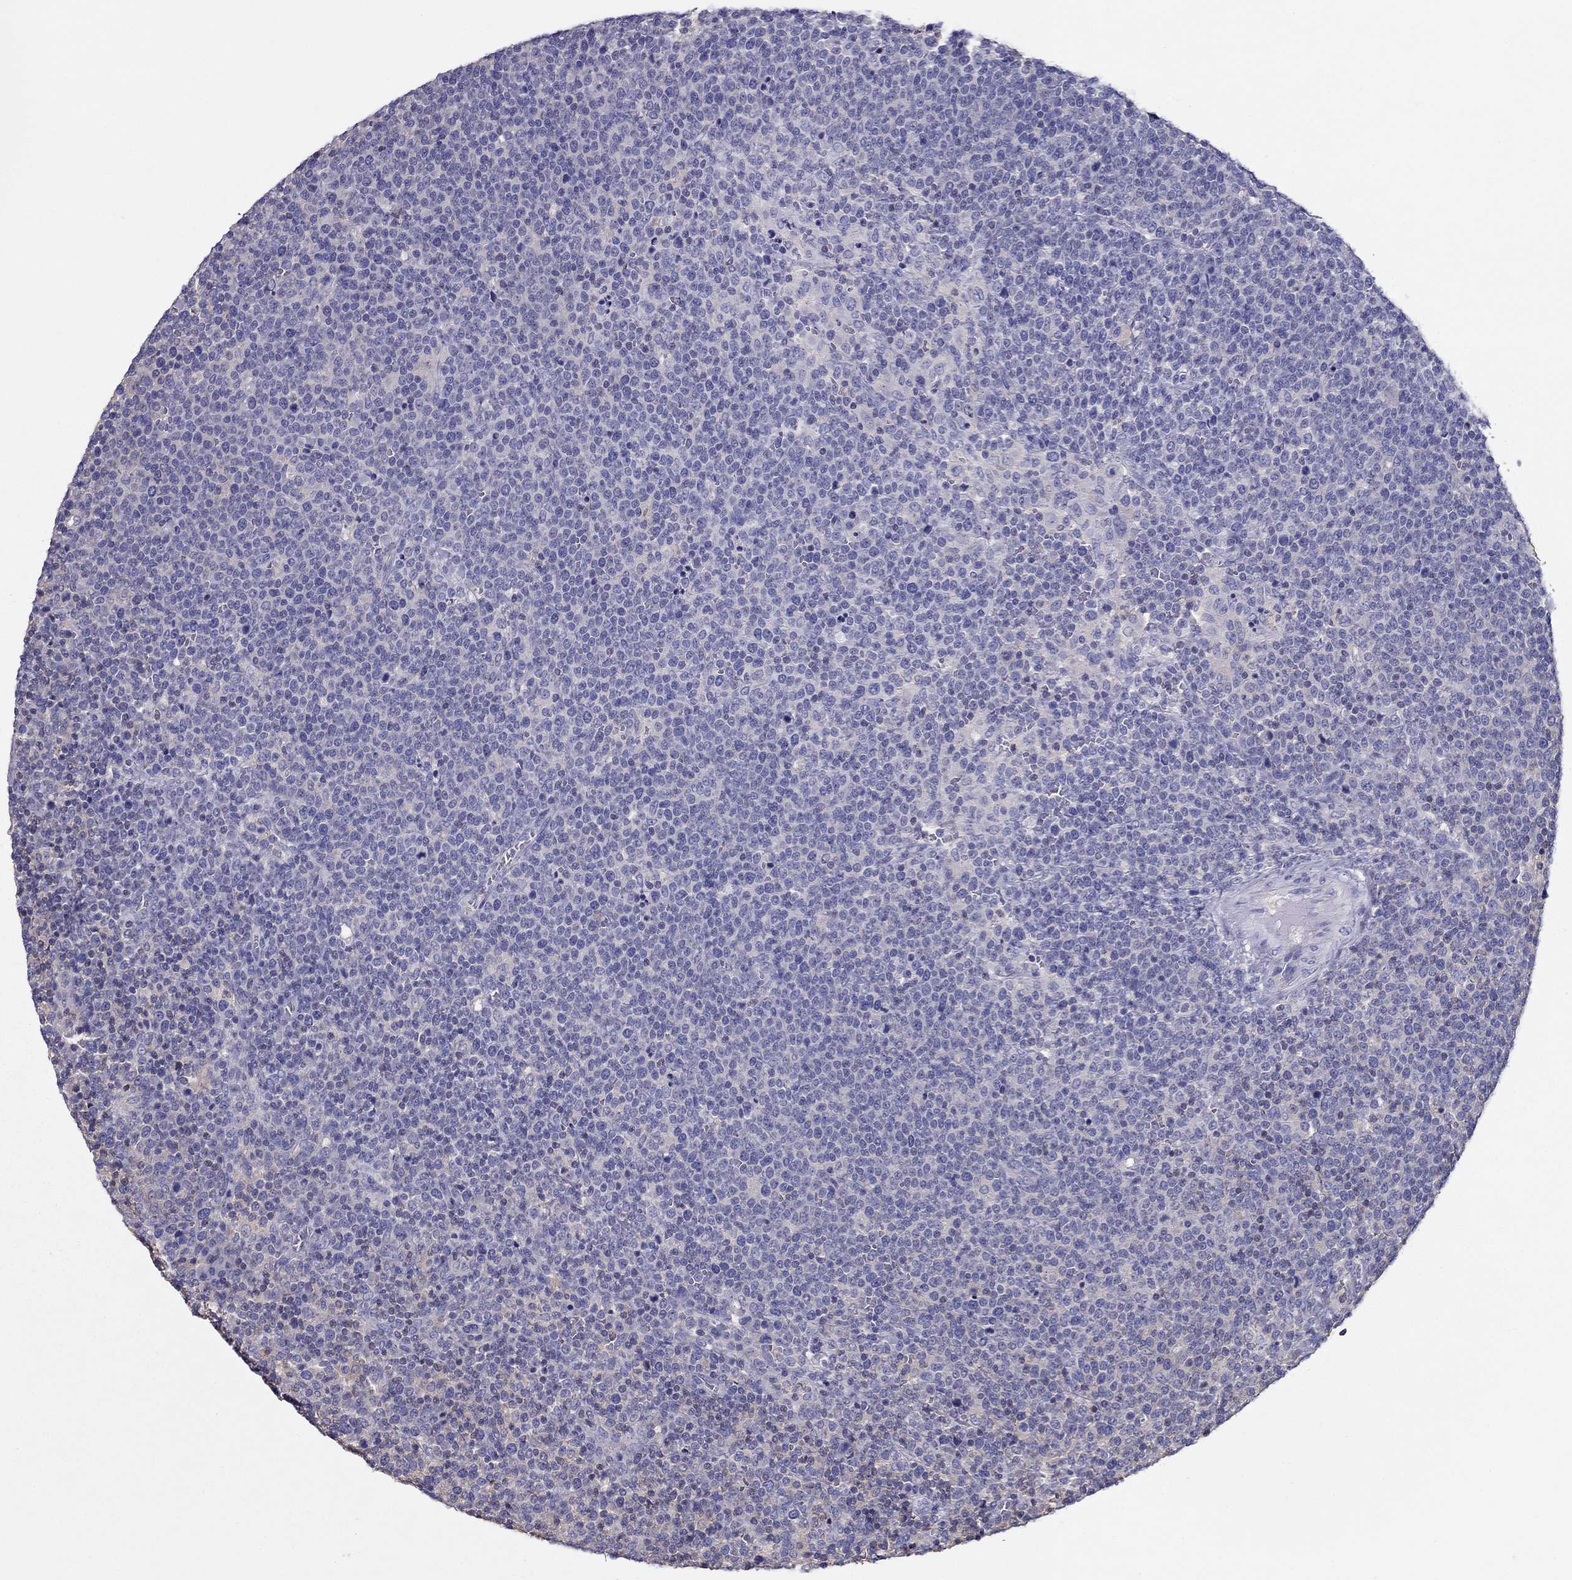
{"staining": {"intensity": "negative", "quantity": "none", "location": "none"}, "tissue": "lymphoma", "cell_type": "Tumor cells", "image_type": "cancer", "snomed": [{"axis": "morphology", "description": "Malignant lymphoma, non-Hodgkin's type, High grade"}, {"axis": "topography", "description": "Lymph node"}], "caption": "This is a photomicrograph of immunohistochemistry staining of lymphoma, which shows no positivity in tumor cells.", "gene": "TEX22", "patient": {"sex": "male", "age": 61}}